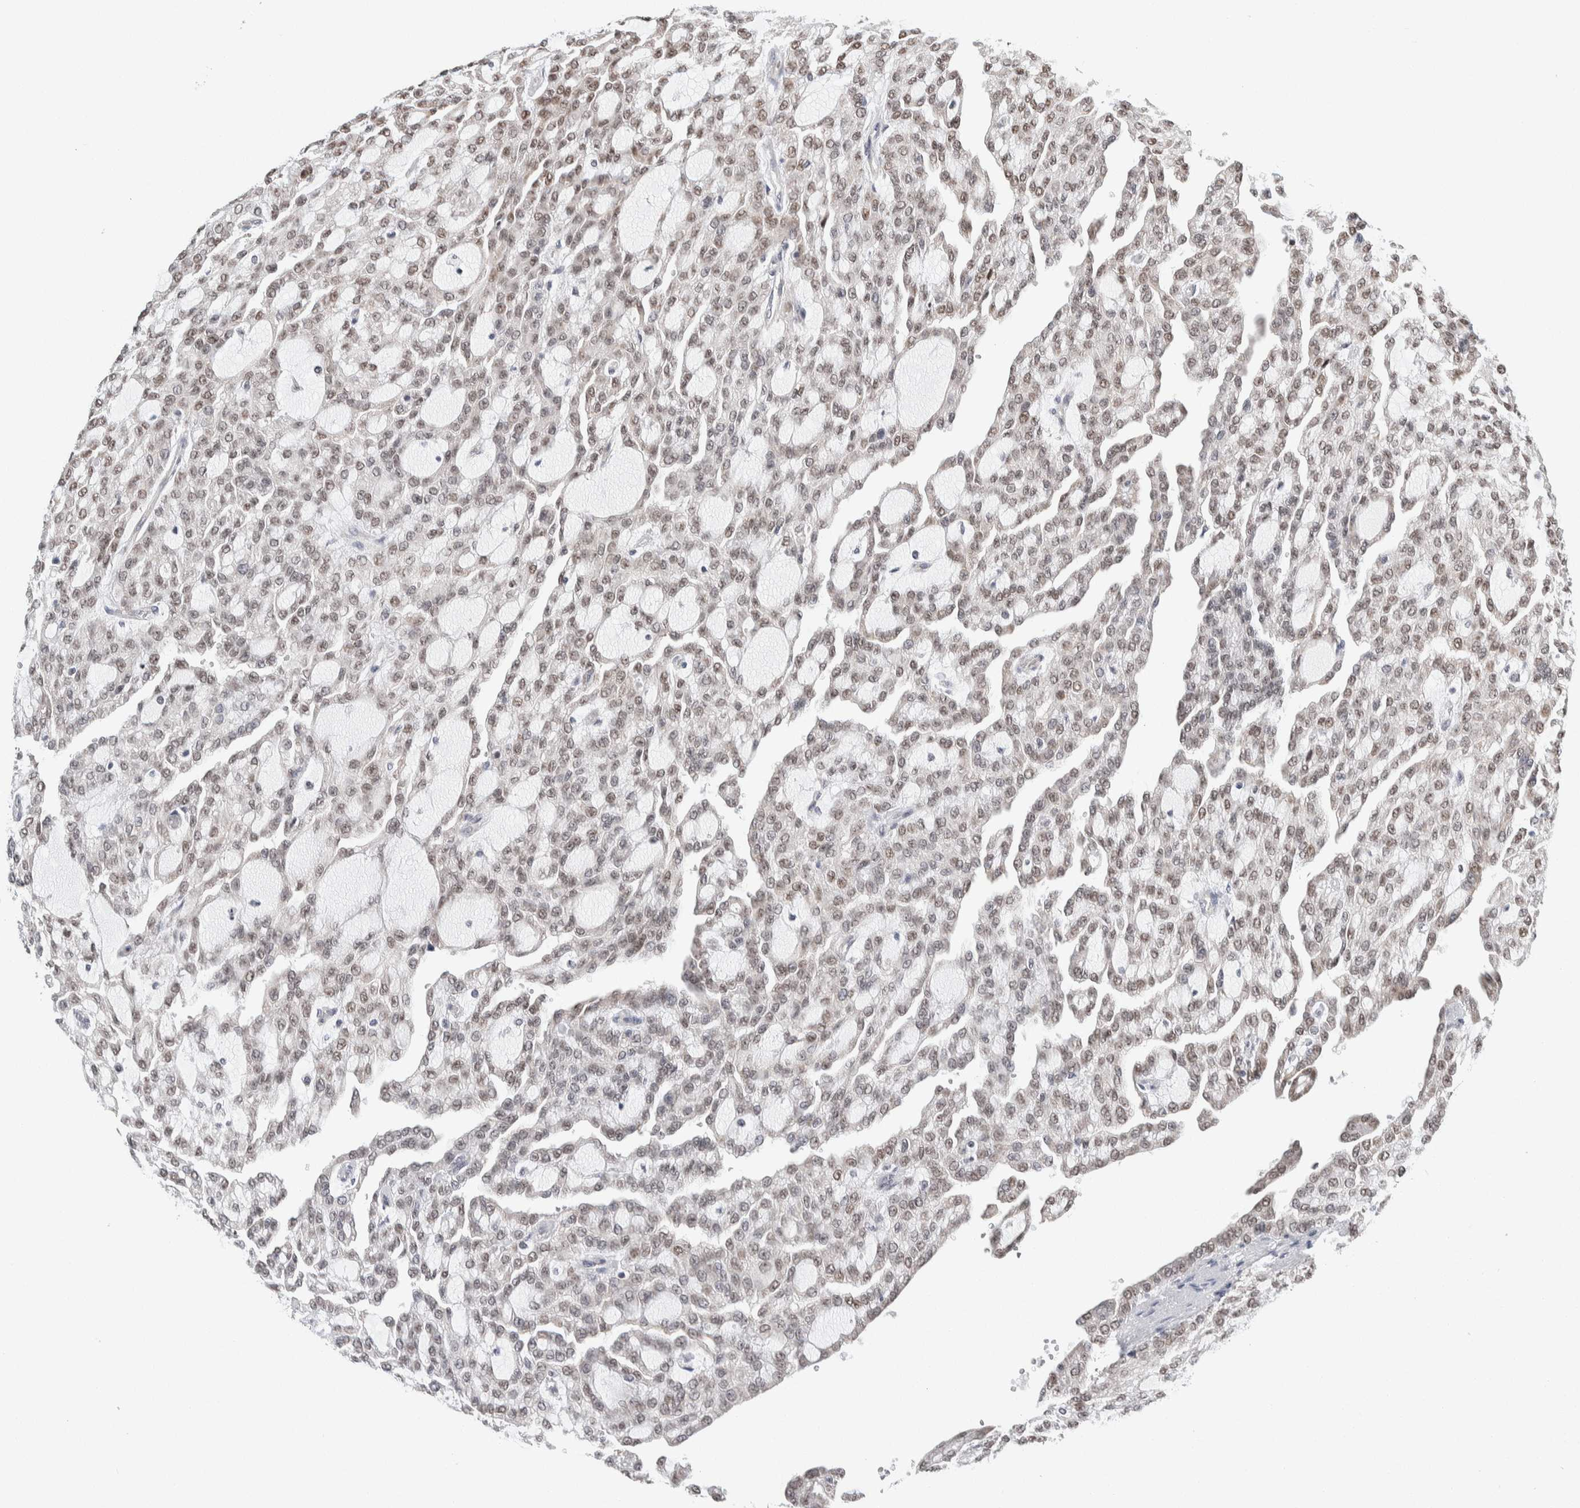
{"staining": {"intensity": "weak", "quantity": ">75%", "location": "nuclear"}, "tissue": "renal cancer", "cell_type": "Tumor cells", "image_type": "cancer", "snomed": [{"axis": "morphology", "description": "Adenocarcinoma, NOS"}, {"axis": "topography", "description": "Kidney"}], "caption": "Tumor cells display low levels of weak nuclear staining in about >75% of cells in renal adenocarcinoma.", "gene": "NEUROD1", "patient": {"sex": "male", "age": 63}}